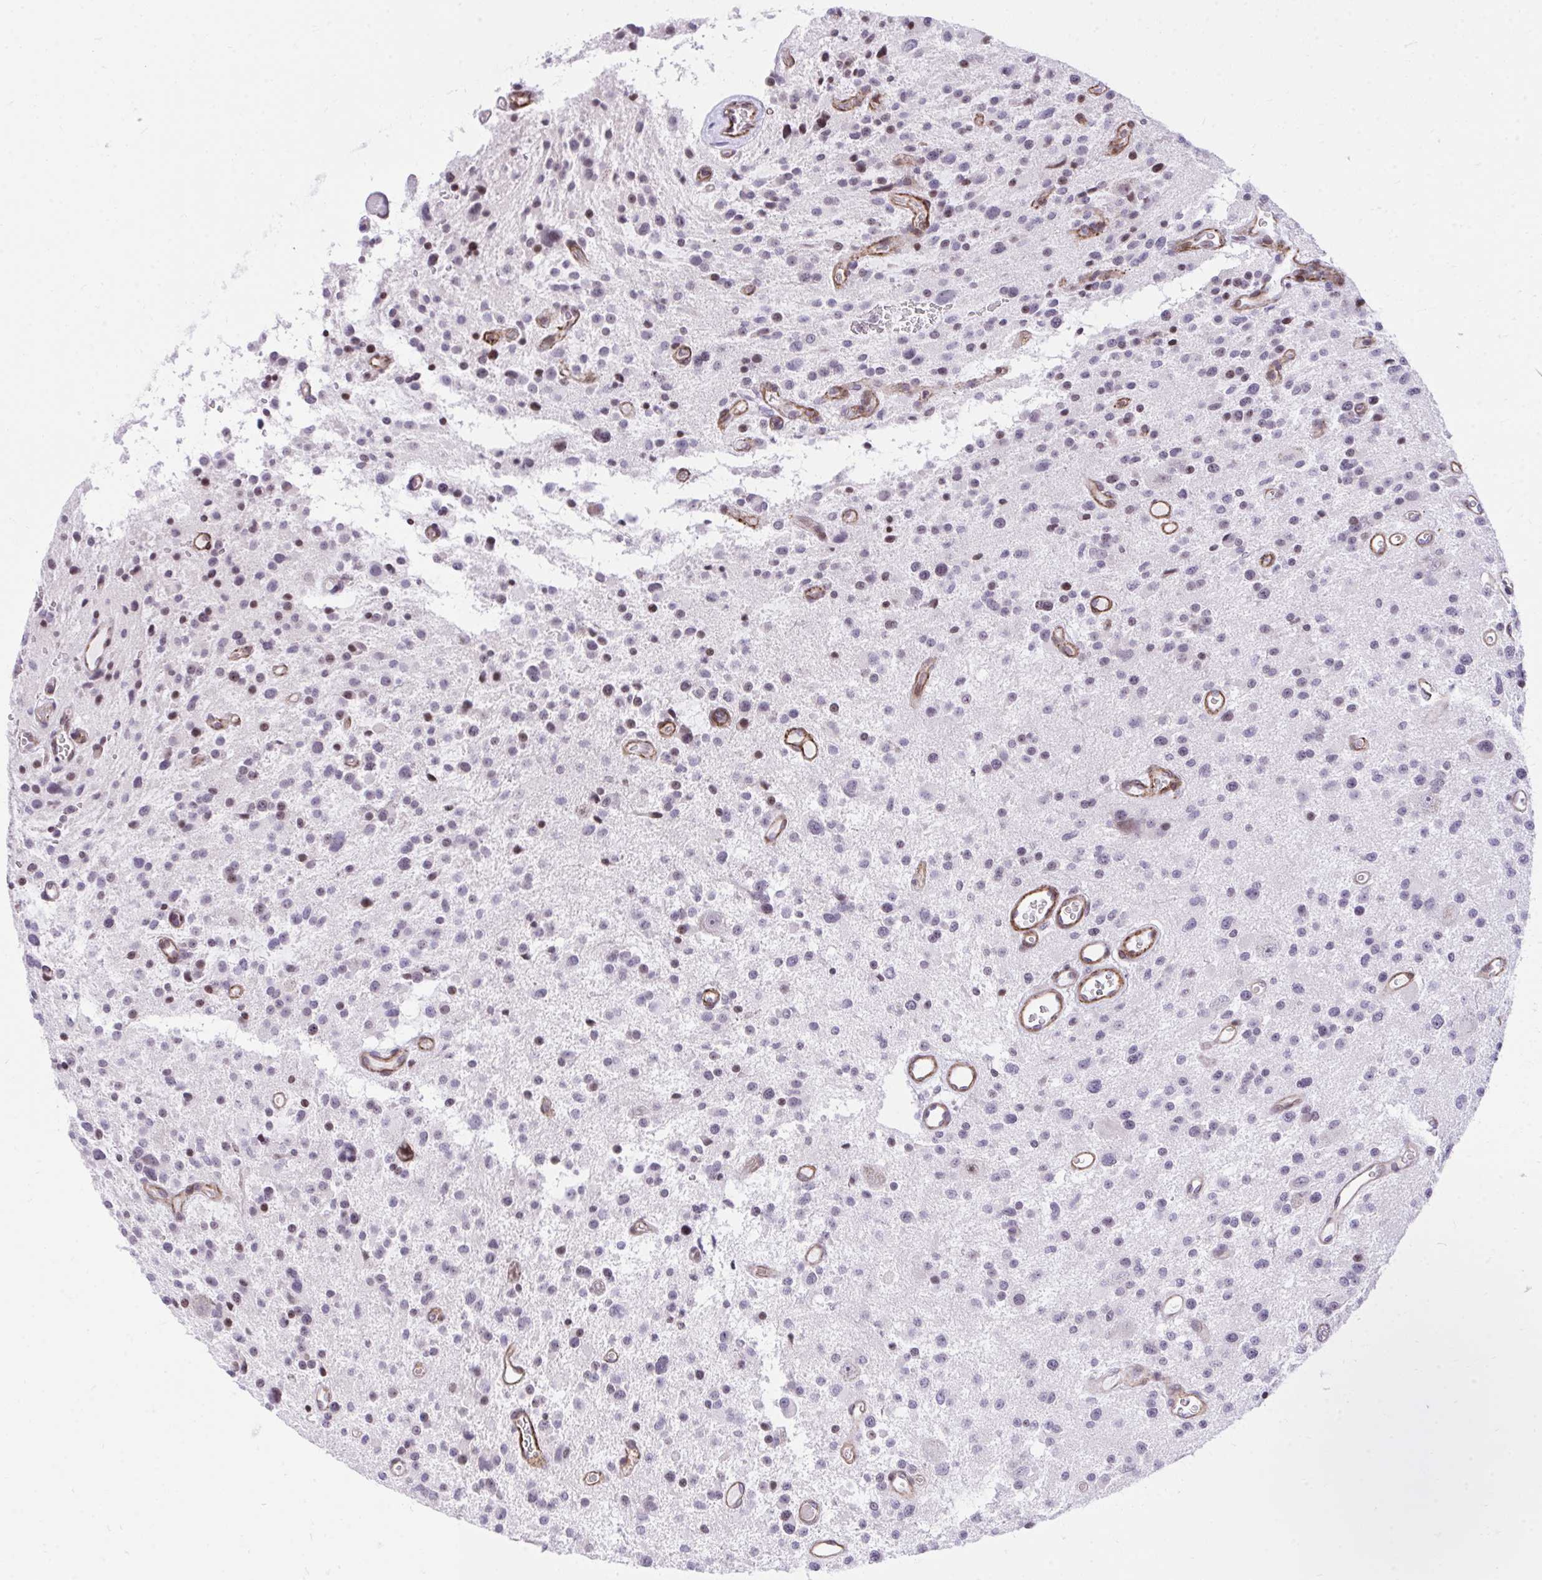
{"staining": {"intensity": "moderate", "quantity": "<25%", "location": "nuclear"}, "tissue": "glioma", "cell_type": "Tumor cells", "image_type": "cancer", "snomed": [{"axis": "morphology", "description": "Glioma, malignant, Low grade"}, {"axis": "topography", "description": "Brain"}], "caption": "Immunohistochemistry image of human low-grade glioma (malignant) stained for a protein (brown), which exhibits low levels of moderate nuclear expression in about <25% of tumor cells.", "gene": "KCNN4", "patient": {"sex": "male", "age": 43}}